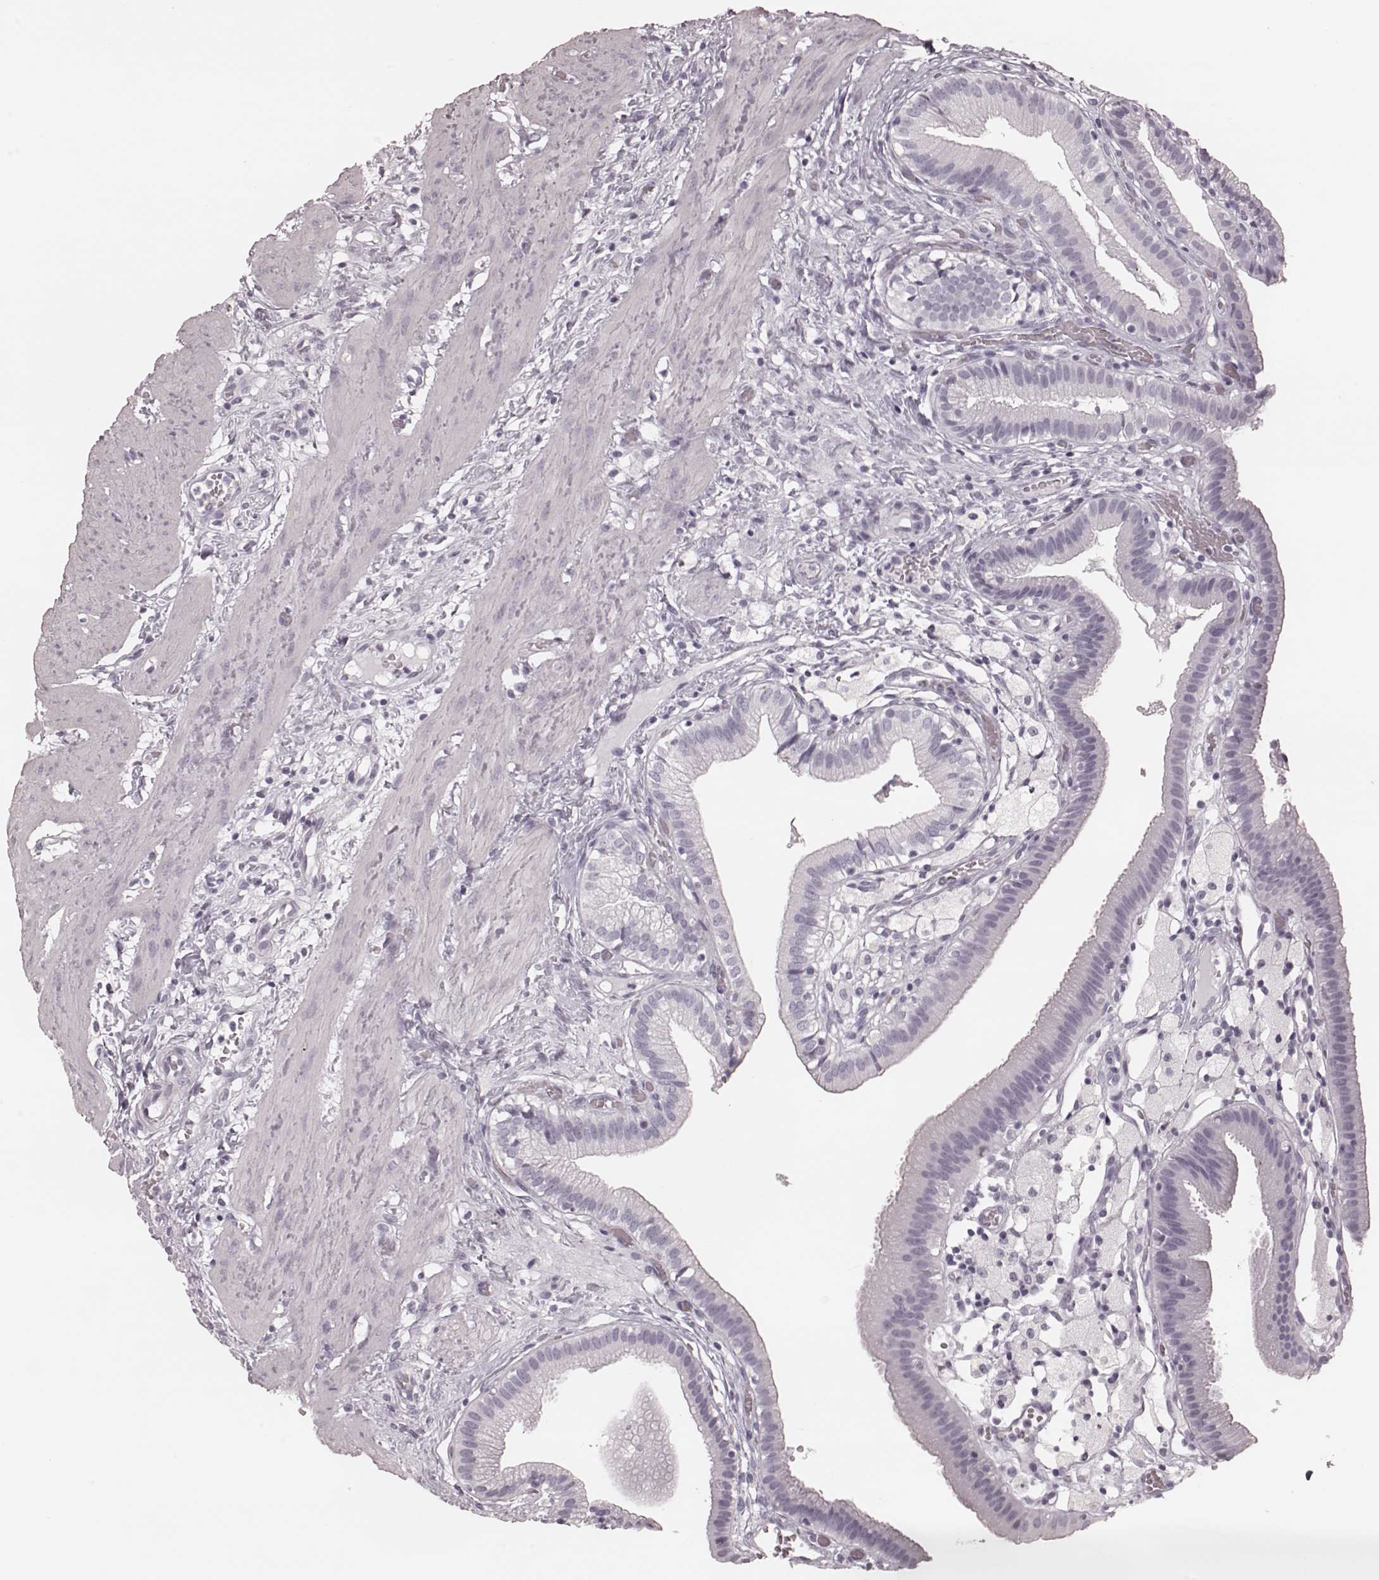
{"staining": {"intensity": "negative", "quantity": "none", "location": "none"}, "tissue": "gallbladder", "cell_type": "Glandular cells", "image_type": "normal", "snomed": [{"axis": "morphology", "description": "Normal tissue, NOS"}, {"axis": "topography", "description": "Gallbladder"}], "caption": "This is a image of immunohistochemistry staining of normal gallbladder, which shows no staining in glandular cells.", "gene": "KRT74", "patient": {"sex": "female", "age": 24}}